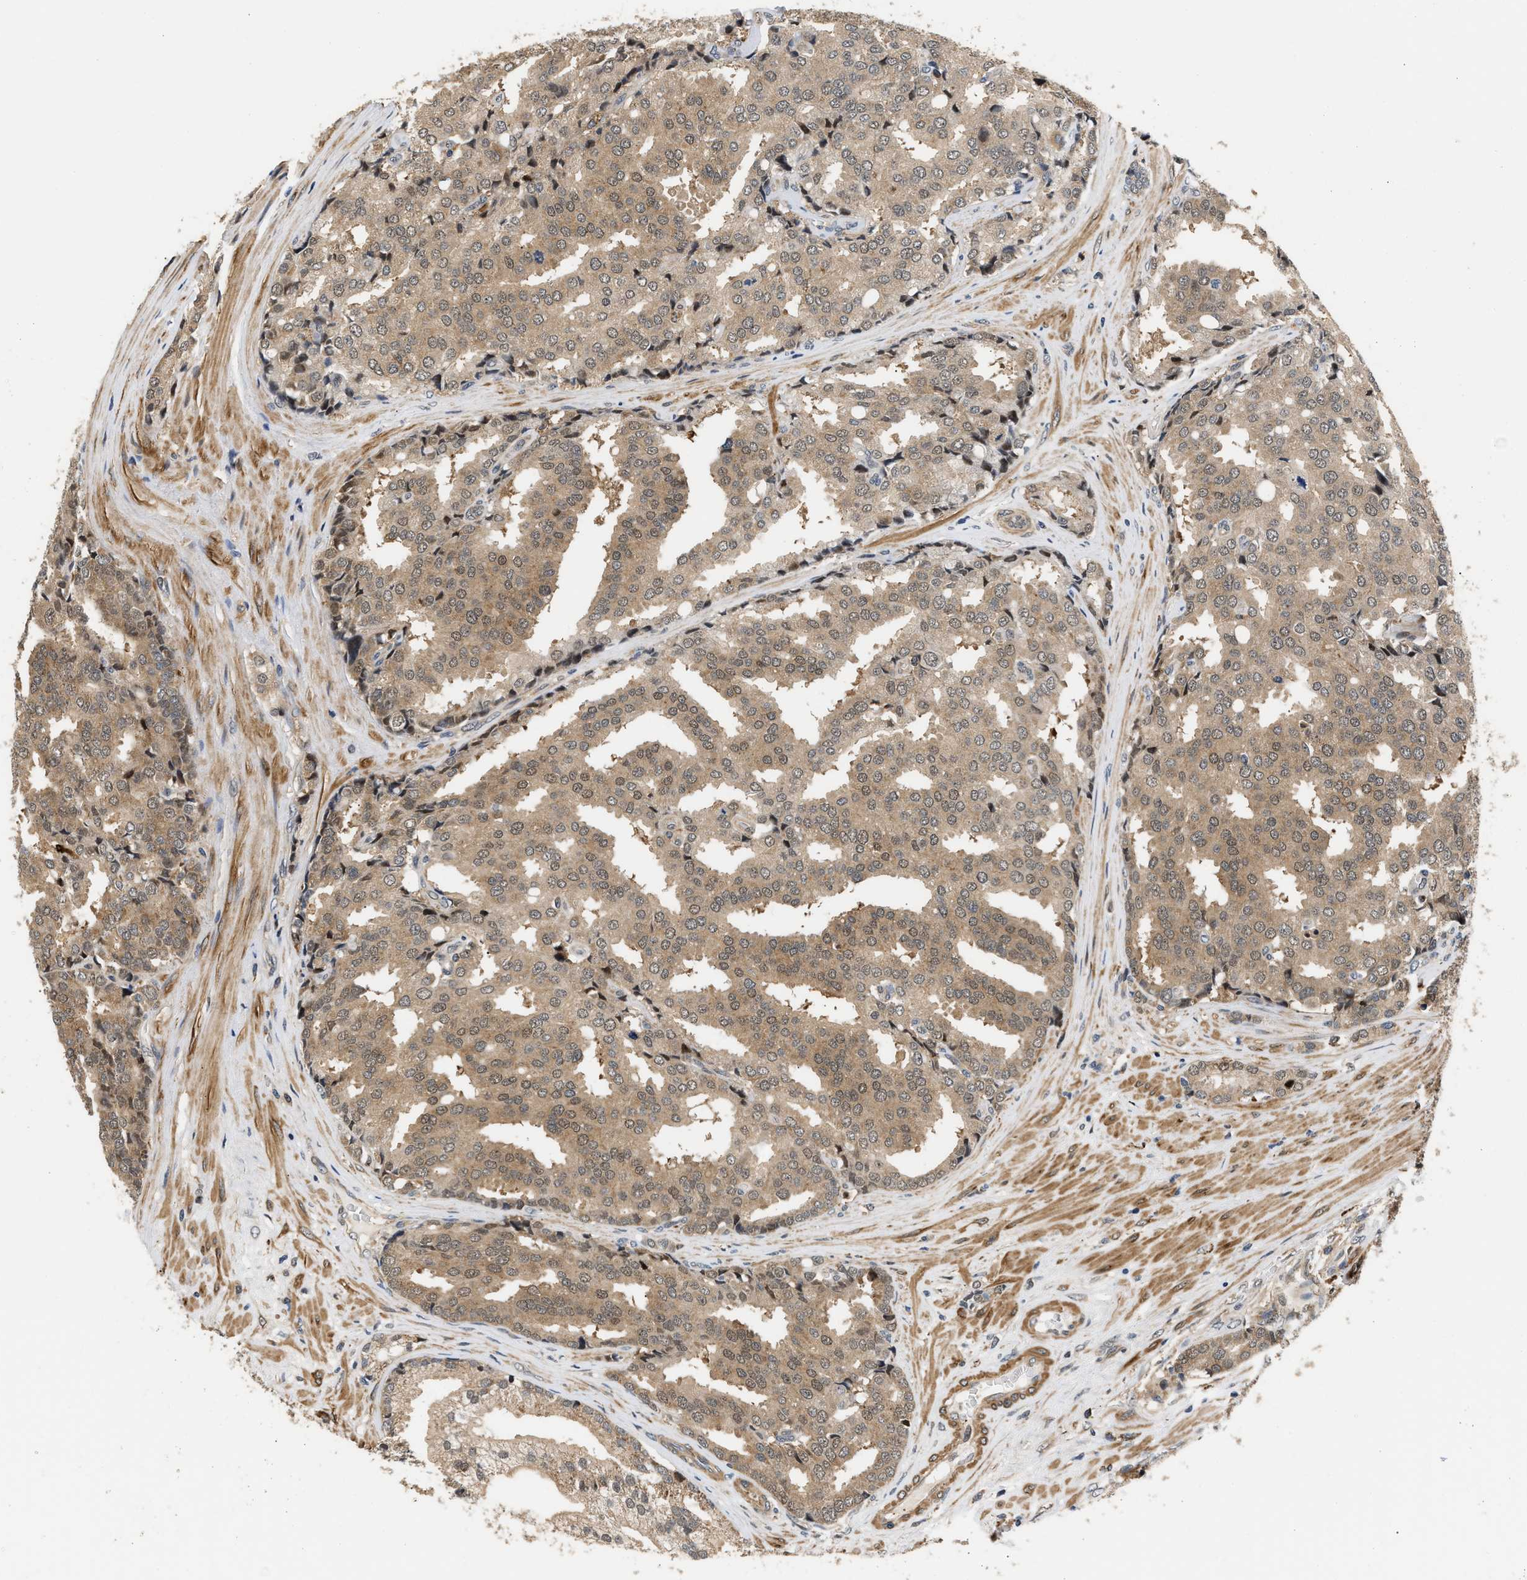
{"staining": {"intensity": "moderate", "quantity": ">75%", "location": "cytoplasmic/membranous,nuclear"}, "tissue": "prostate cancer", "cell_type": "Tumor cells", "image_type": "cancer", "snomed": [{"axis": "morphology", "description": "Adenocarcinoma, High grade"}, {"axis": "topography", "description": "Prostate"}], "caption": "Moderate cytoplasmic/membranous and nuclear expression is seen in approximately >75% of tumor cells in high-grade adenocarcinoma (prostate).", "gene": "LARP6", "patient": {"sex": "male", "age": 50}}